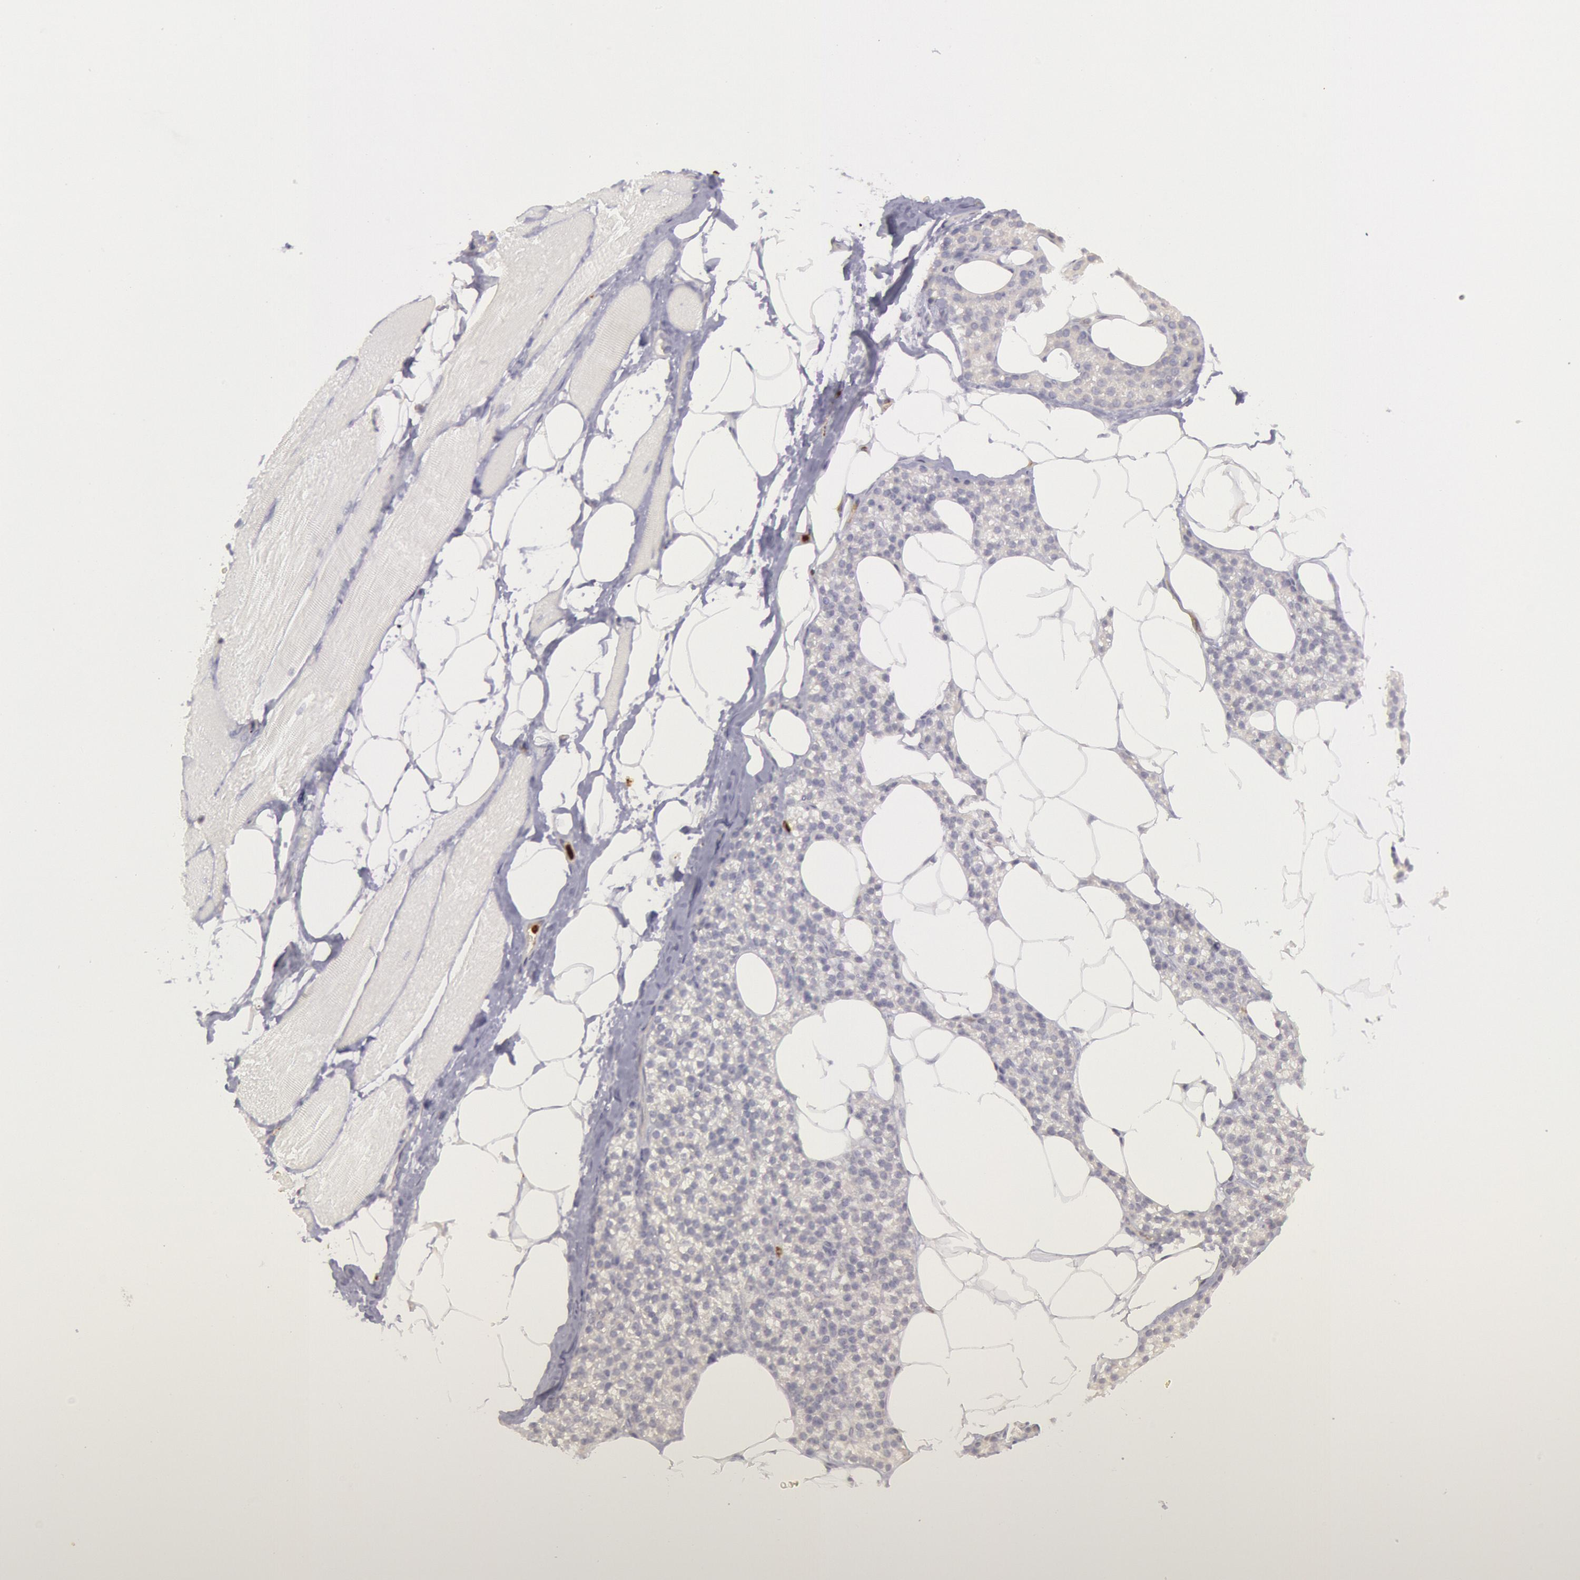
{"staining": {"intensity": "negative", "quantity": "none", "location": "none"}, "tissue": "skeletal muscle", "cell_type": "Myocytes", "image_type": "normal", "snomed": [{"axis": "morphology", "description": "Normal tissue, NOS"}, {"axis": "topography", "description": "Skeletal muscle"}, {"axis": "topography", "description": "Parathyroid gland"}], "caption": "Immunohistochemical staining of benign skeletal muscle reveals no significant expression in myocytes.", "gene": "RAB27A", "patient": {"sex": "female", "age": 37}}